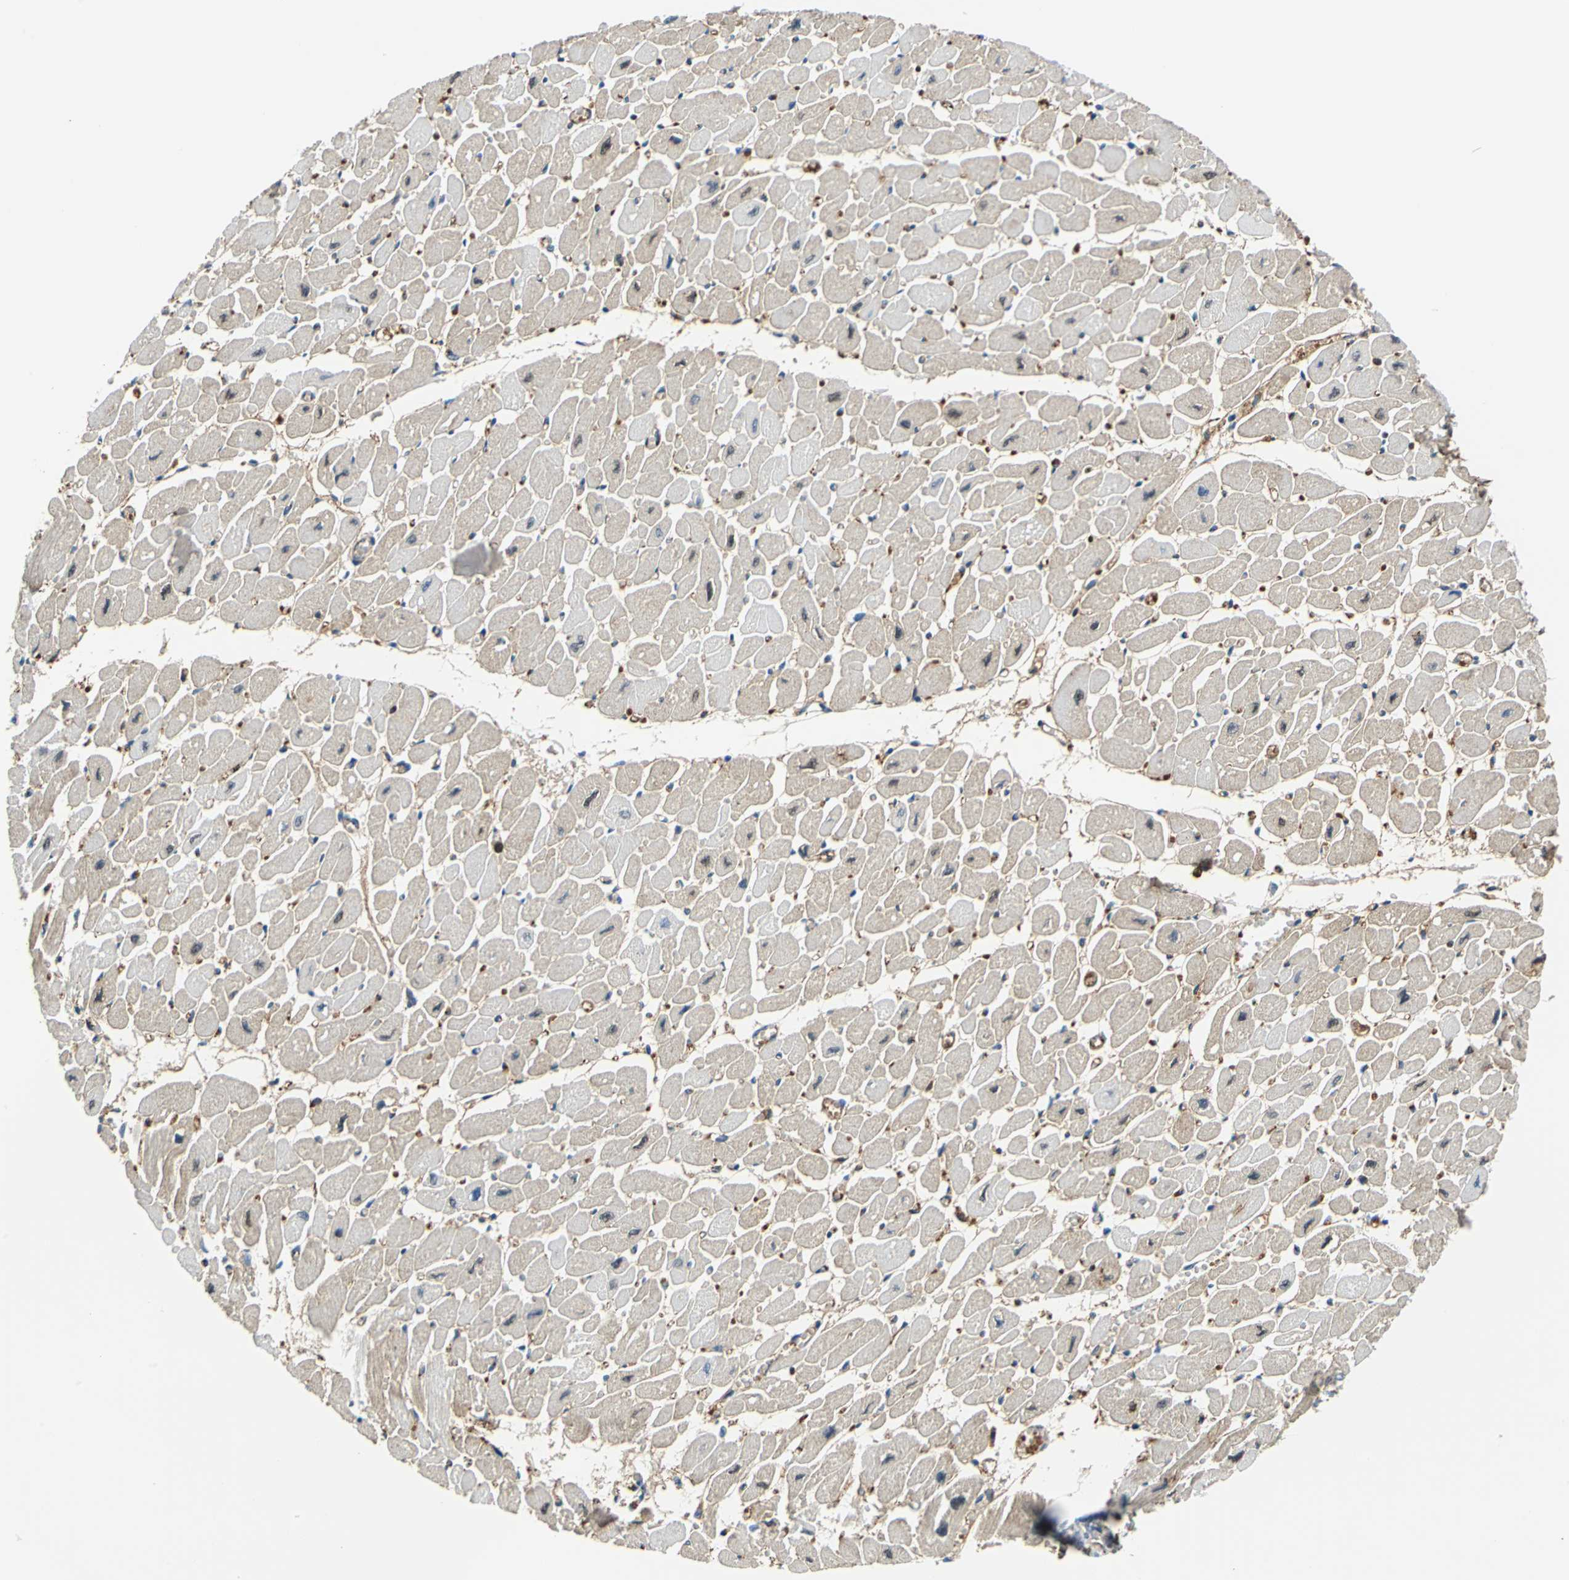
{"staining": {"intensity": "moderate", "quantity": "<25%", "location": "cytoplasmic/membranous"}, "tissue": "heart muscle", "cell_type": "Cardiomyocytes", "image_type": "normal", "snomed": [{"axis": "morphology", "description": "Normal tissue, NOS"}, {"axis": "topography", "description": "Heart"}], "caption": "This photomicrograph exhibits IHC staining of benign human heart muscle, with low moderate cytoplasmic/membranous expression in about <25% of cardiomyocytes.", "gene": "ALB", "patient": {"sex": "female", "age": 54}}